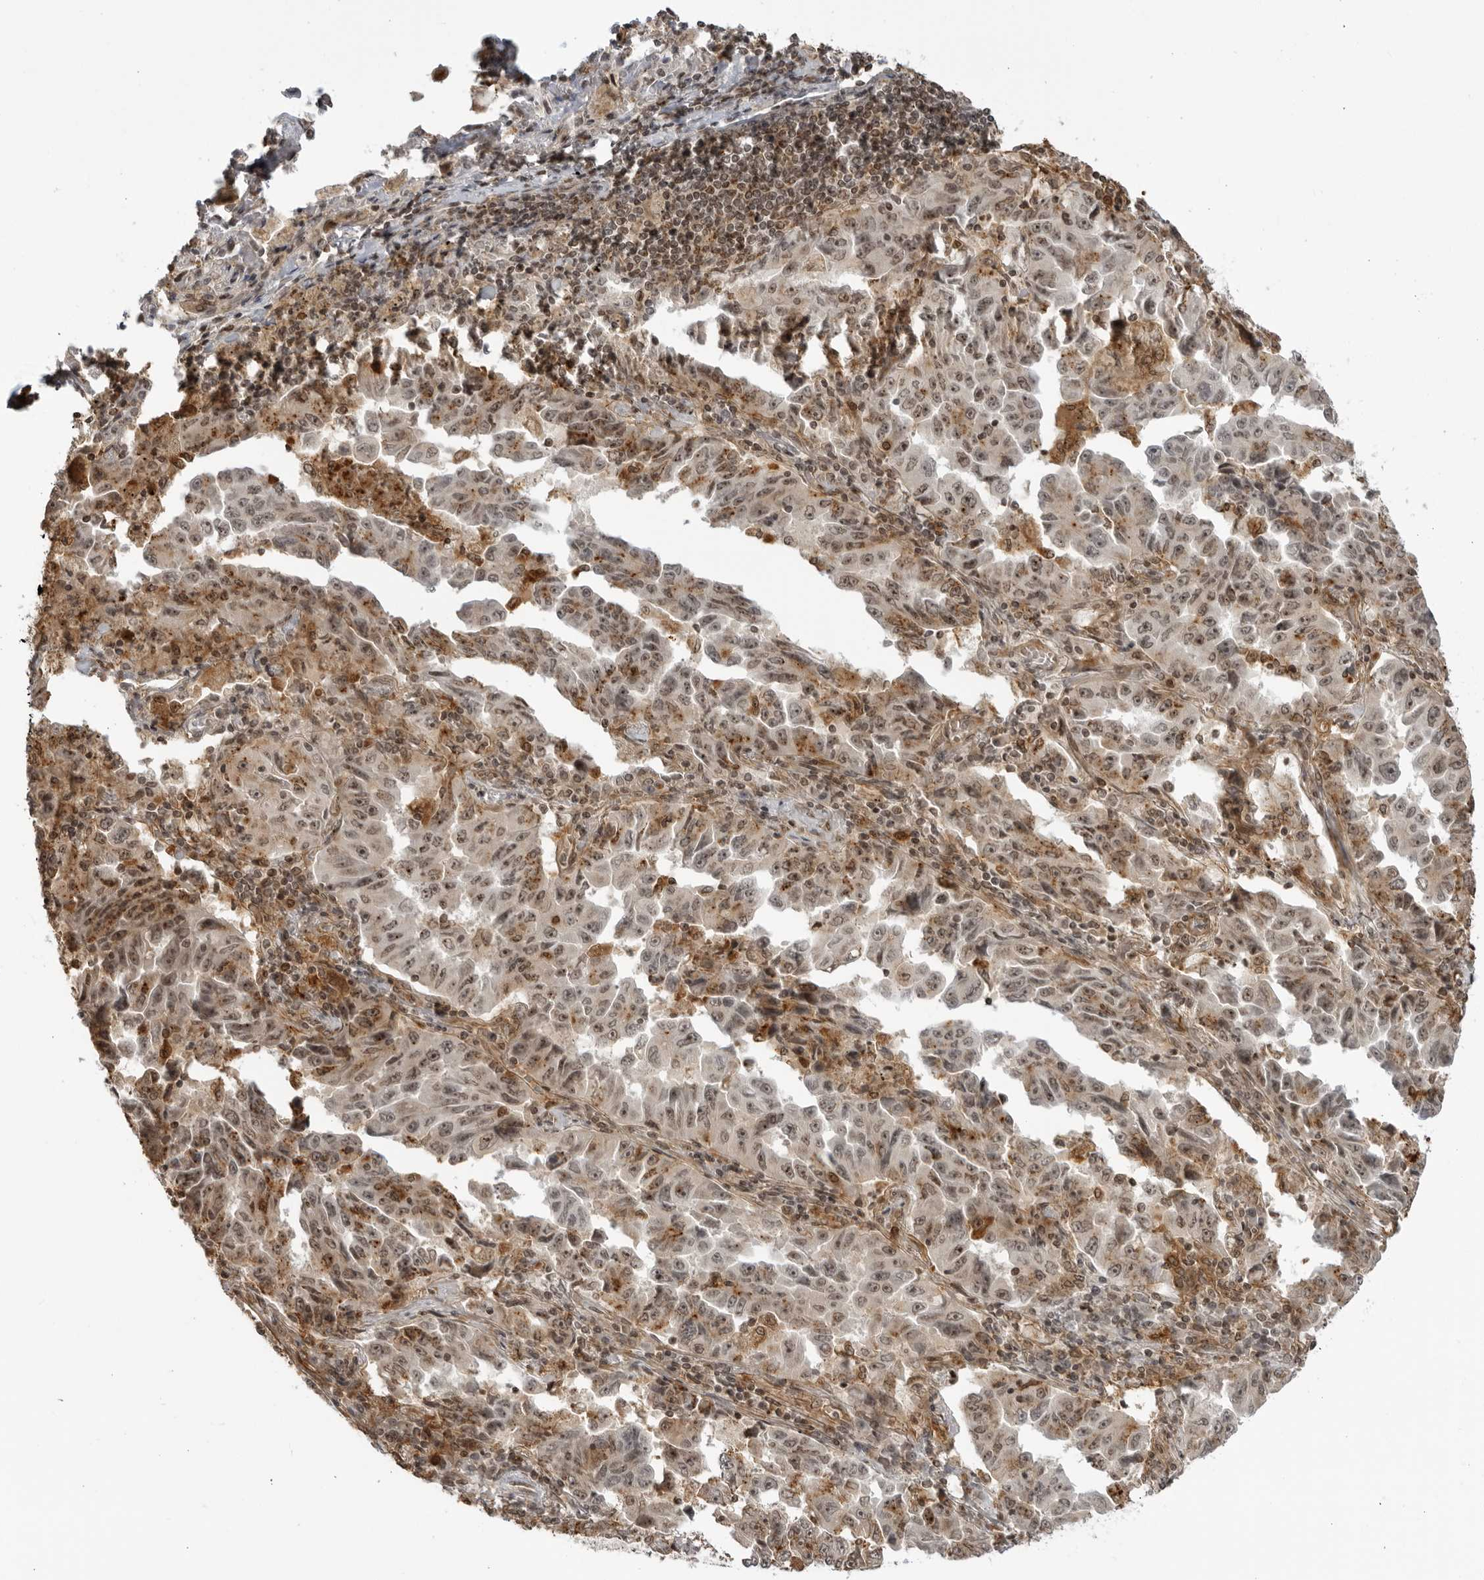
{"staining": {"intensity": "moderate", "quantity": "25%-75%", "location": "cytoplasmic/membranous,nuclear"}, "tissue": "lung cancer", "cell_type": "Tumor cells", "image_type": "cancer", "snomed": [{"axis": "morphology", "description": "Adenocarcinoma, NOS"}, {"axis": "topography", "description": "Lung"}], "caption": "The image demonstrates staining of lung cancer (adenocarcinoma), revealing moderate cytoplasmic/membranous and nuclear protein positivity (brown color) within tumor cells.", "gene": "TCF21", "patient": {"sex": "female", "age": 51}}